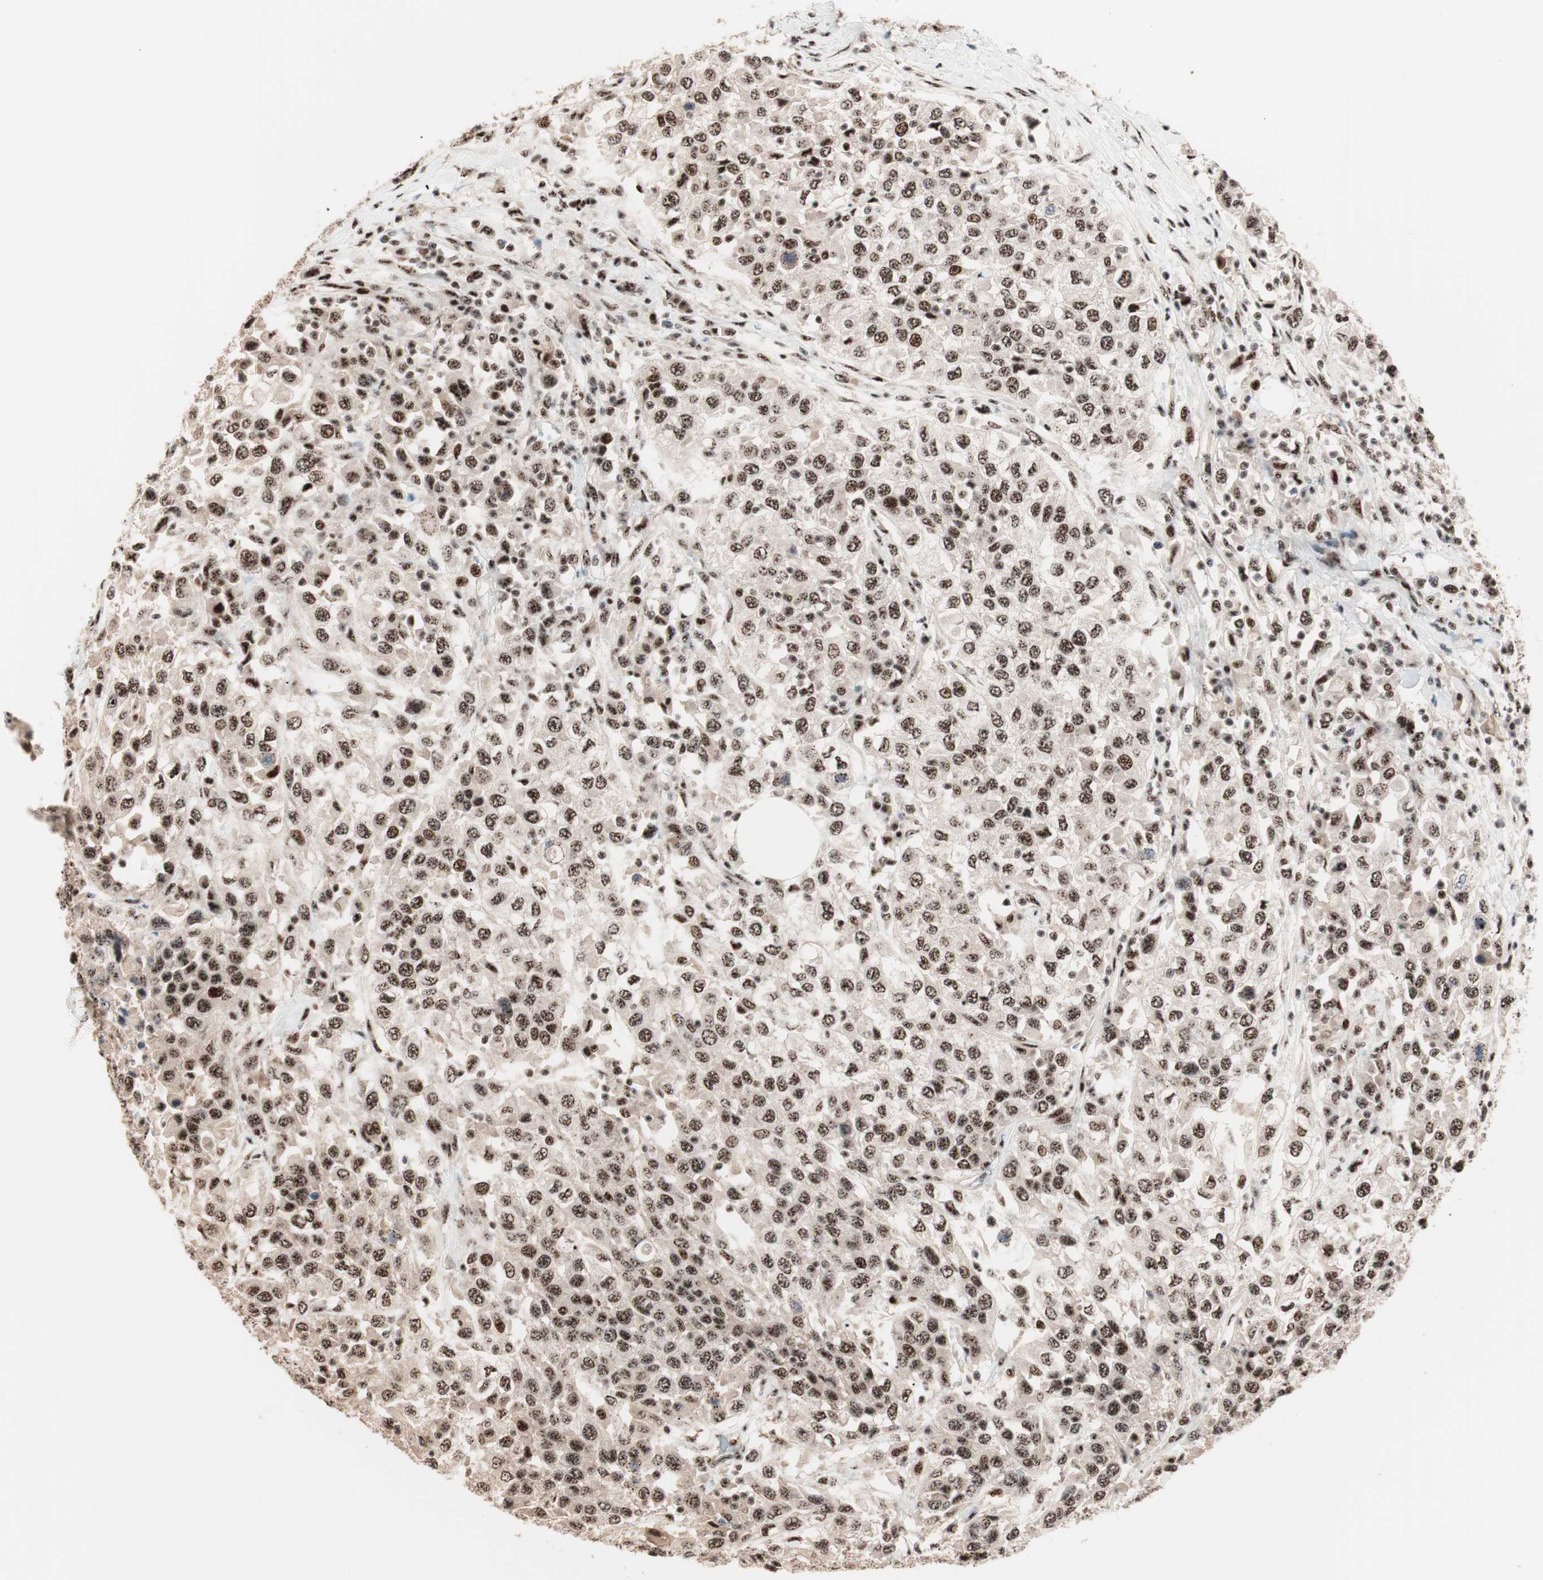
{"staining": {"intensity": "moderate", "quantity": ">75%", "location": "nuclear"}, "tissue": "urothelial cancer", "cell_type": "Tumor cells", "image_type": "cancer", "snomed": [{"axis": "morphology", "description": "Urothelial carcinoma, High grade"}, {"axis": "topography", "description": "Urinary bladder"}], "caption": "Human urothelial cancer stained with a protein marker exhibits moderate staining in tumor cells.", "gene": "NR5A2", "patient": {"sex": "female", "age": 80}}